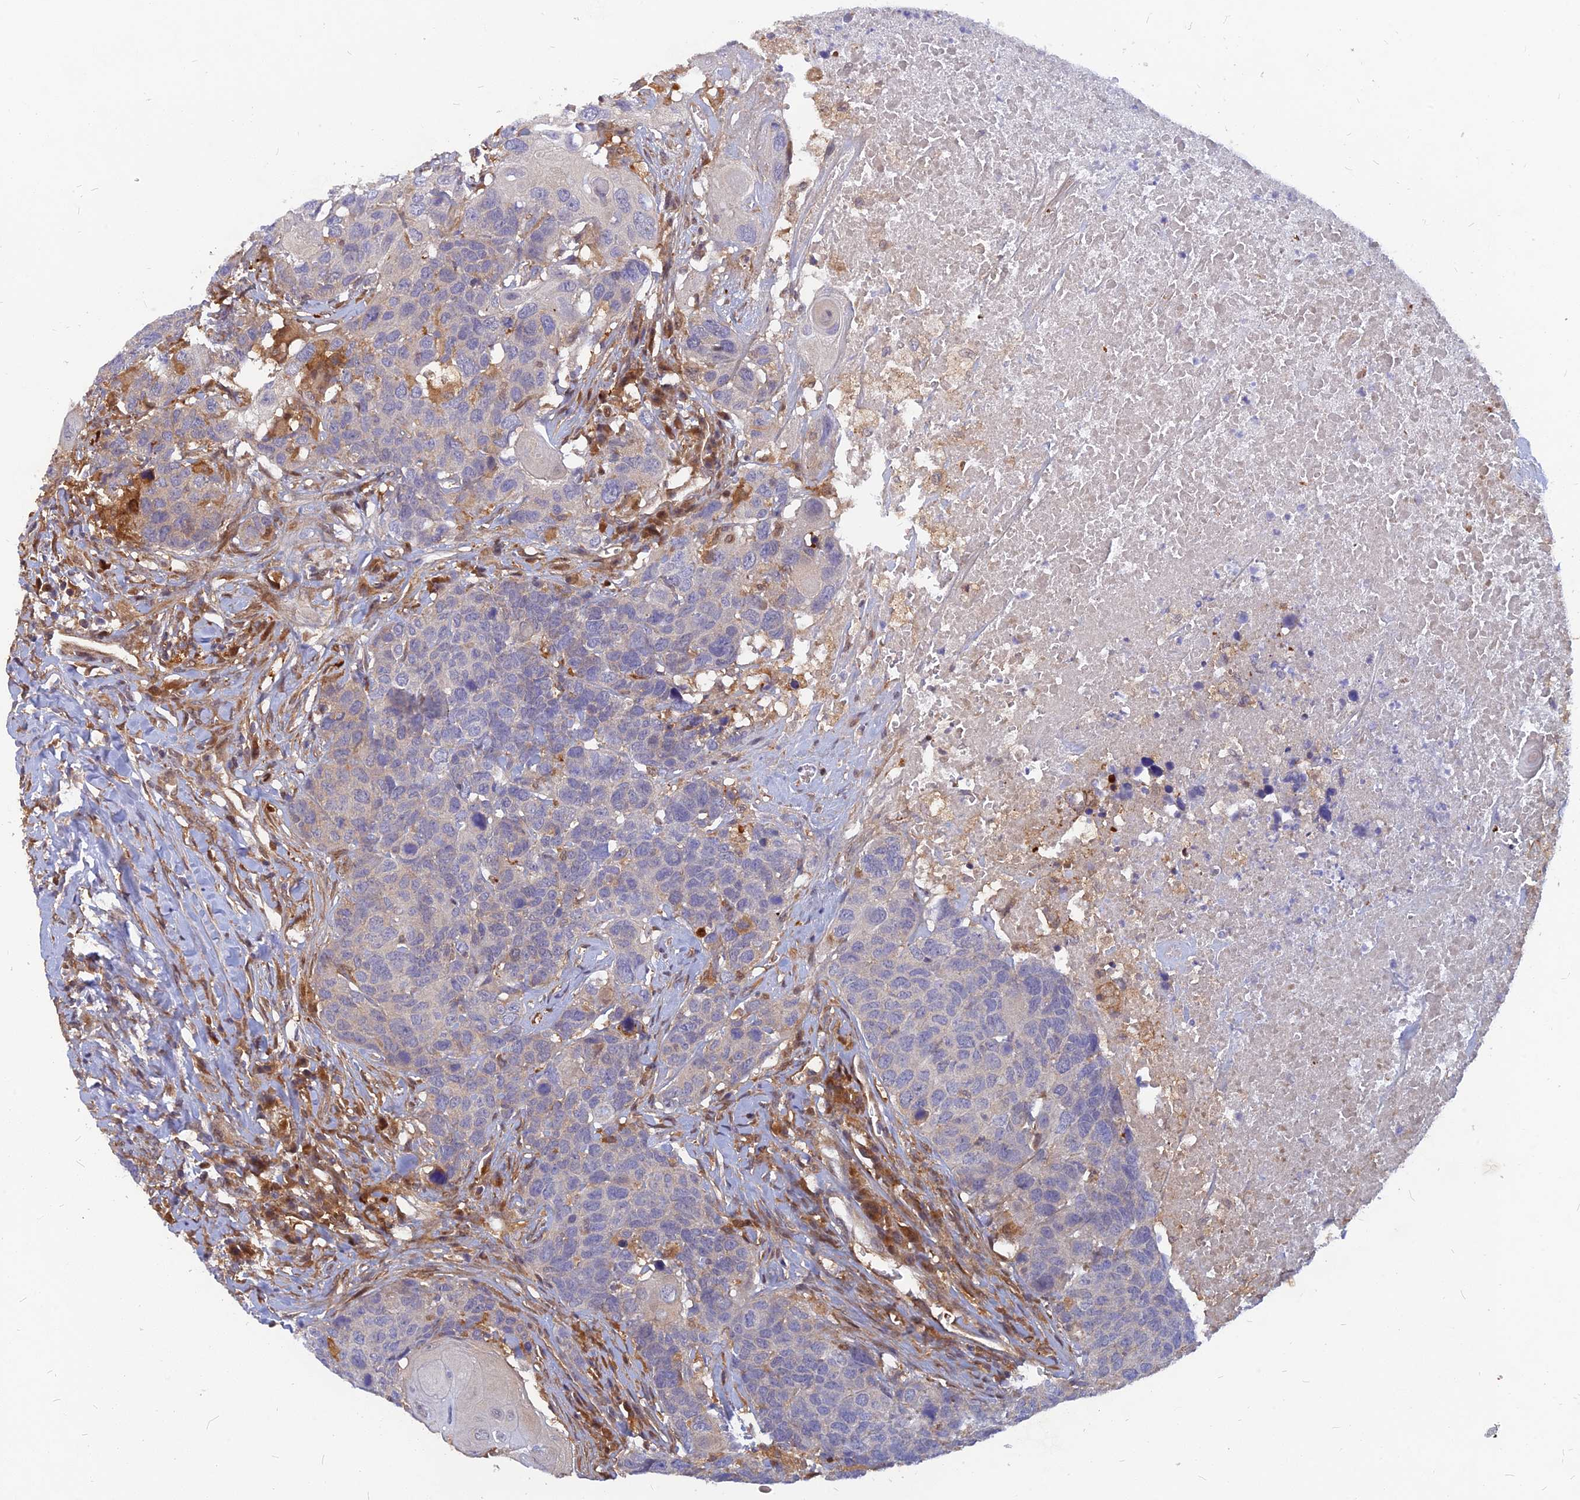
{"staining": {"intensity": "negative", "quantity": "none", "location": "none"}, "tissue": "head and neck cancer", "cell_type": "Tumor cells", "image_type": "cancer", "snomed": [{"axis": "morphology", "description": "Squamous cell carcinoma, NOS"}, {"axis": "topography", "description": "Head-Neck"}], "caption": "Immunohistochemistry image of head and neck squamous cell carcinoma stained for a protein (brown), which exhibits no staining in tumor cells.", "gene": "ARL2BP", "patient": {"sex": "male", "age": 66}}